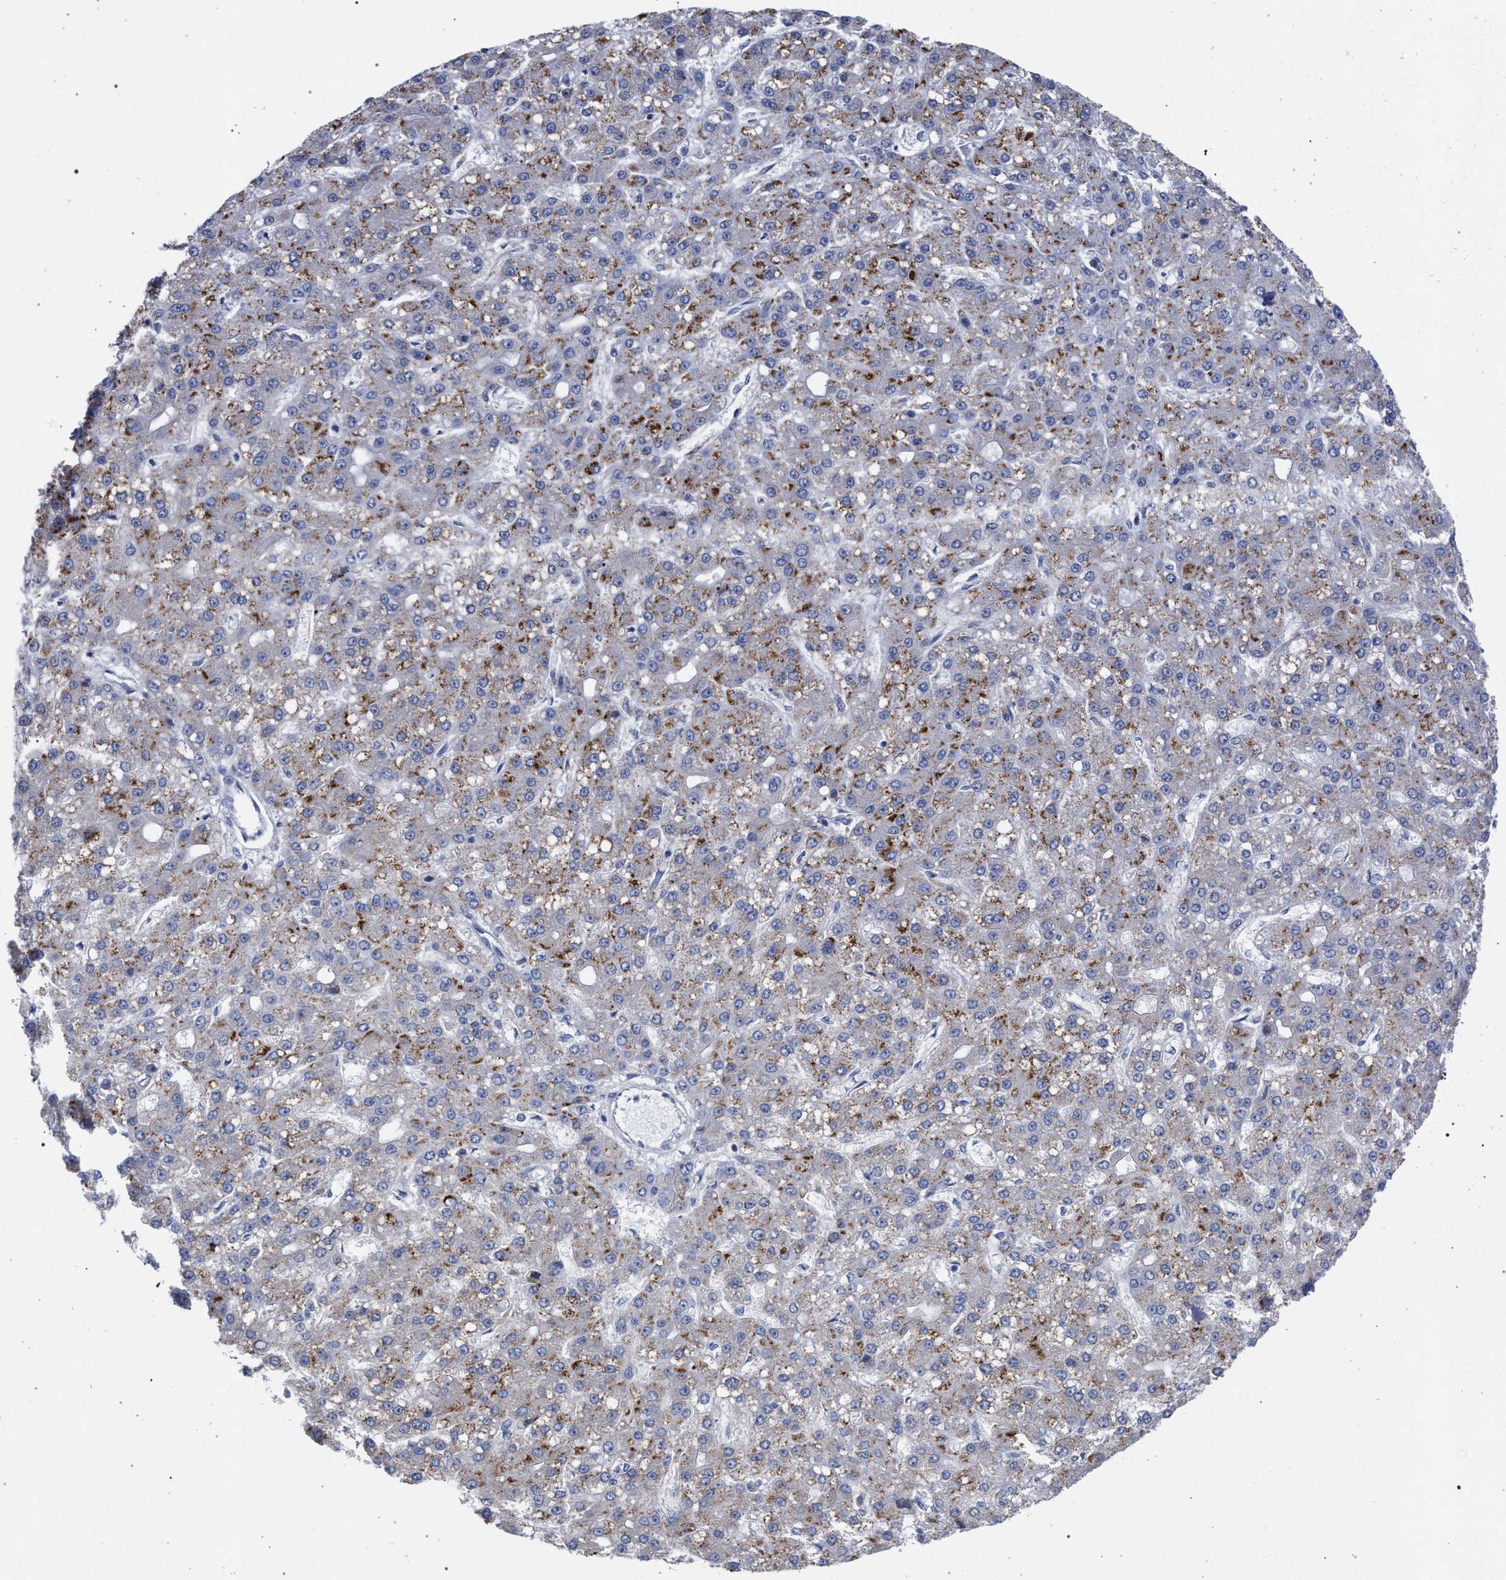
{"staining": {"intensity": "moderate", "quantity": "25%-75%", "location": "cytoplasmic/membranous"}, "tissue": "liver cancer", "cell_type": "Tumor cells", "image_type": "cancer", "snomed": [{"axis": "morphology", "description": "Carcinoma, Hepatocellular, NOS"}, {"axis": "topography", "description": "Liver"}], "caption": "IHC staining of liver cancer, which shows medium levels of moderate cytoplasmic/membranous positivity in about 25%-75% of tumor cells indicating moderate cytoplasmic/membranous protein staining. The staining was performed using DAB (3,3'-diaminobenzidine) (brown) for protein detection and nuclei were counterstained in hematoxylin (blue).", "gene": "GOLGA2", "patient": {"sex": "male", "age": 67}}